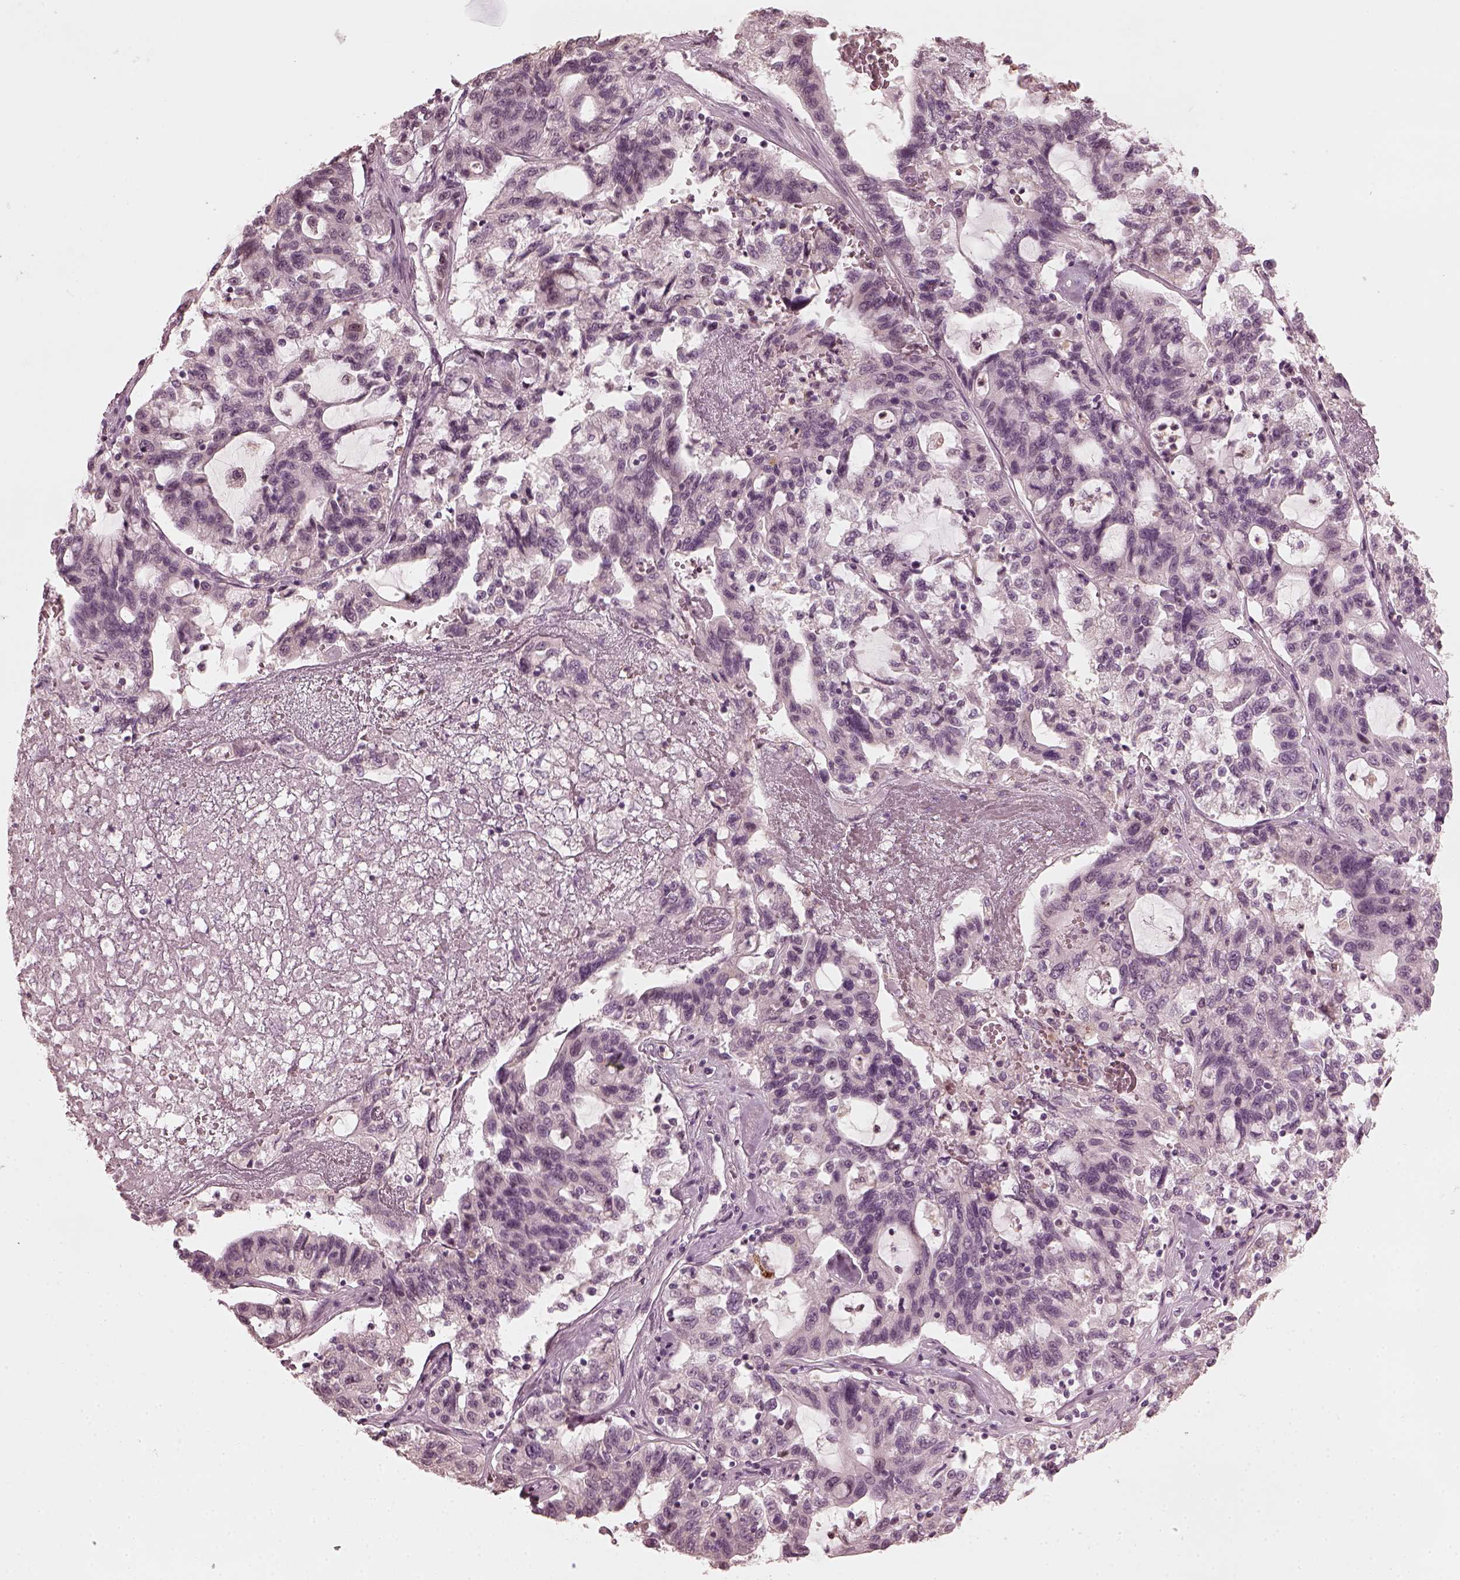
{"staining": {"intensity": "negative", "quantity": "none", "location": "none"}, "tissue": "liver cancer", "cell_type": "Tumor cells", "image_type": "cancer", "snomed": [{"axis": "morphology", "description": "Adenocarcinoma, NOS"}, {"axis": "morphology", "description": "Cholangiocarcinoma"}, {"axis": "topography", "description": "Liver"}], "caption": "Tumor cells show no significant staining in liver adenocarcinoma.", "gene": "CCDC170", "patient": {"sex": "male", "age": 64}}